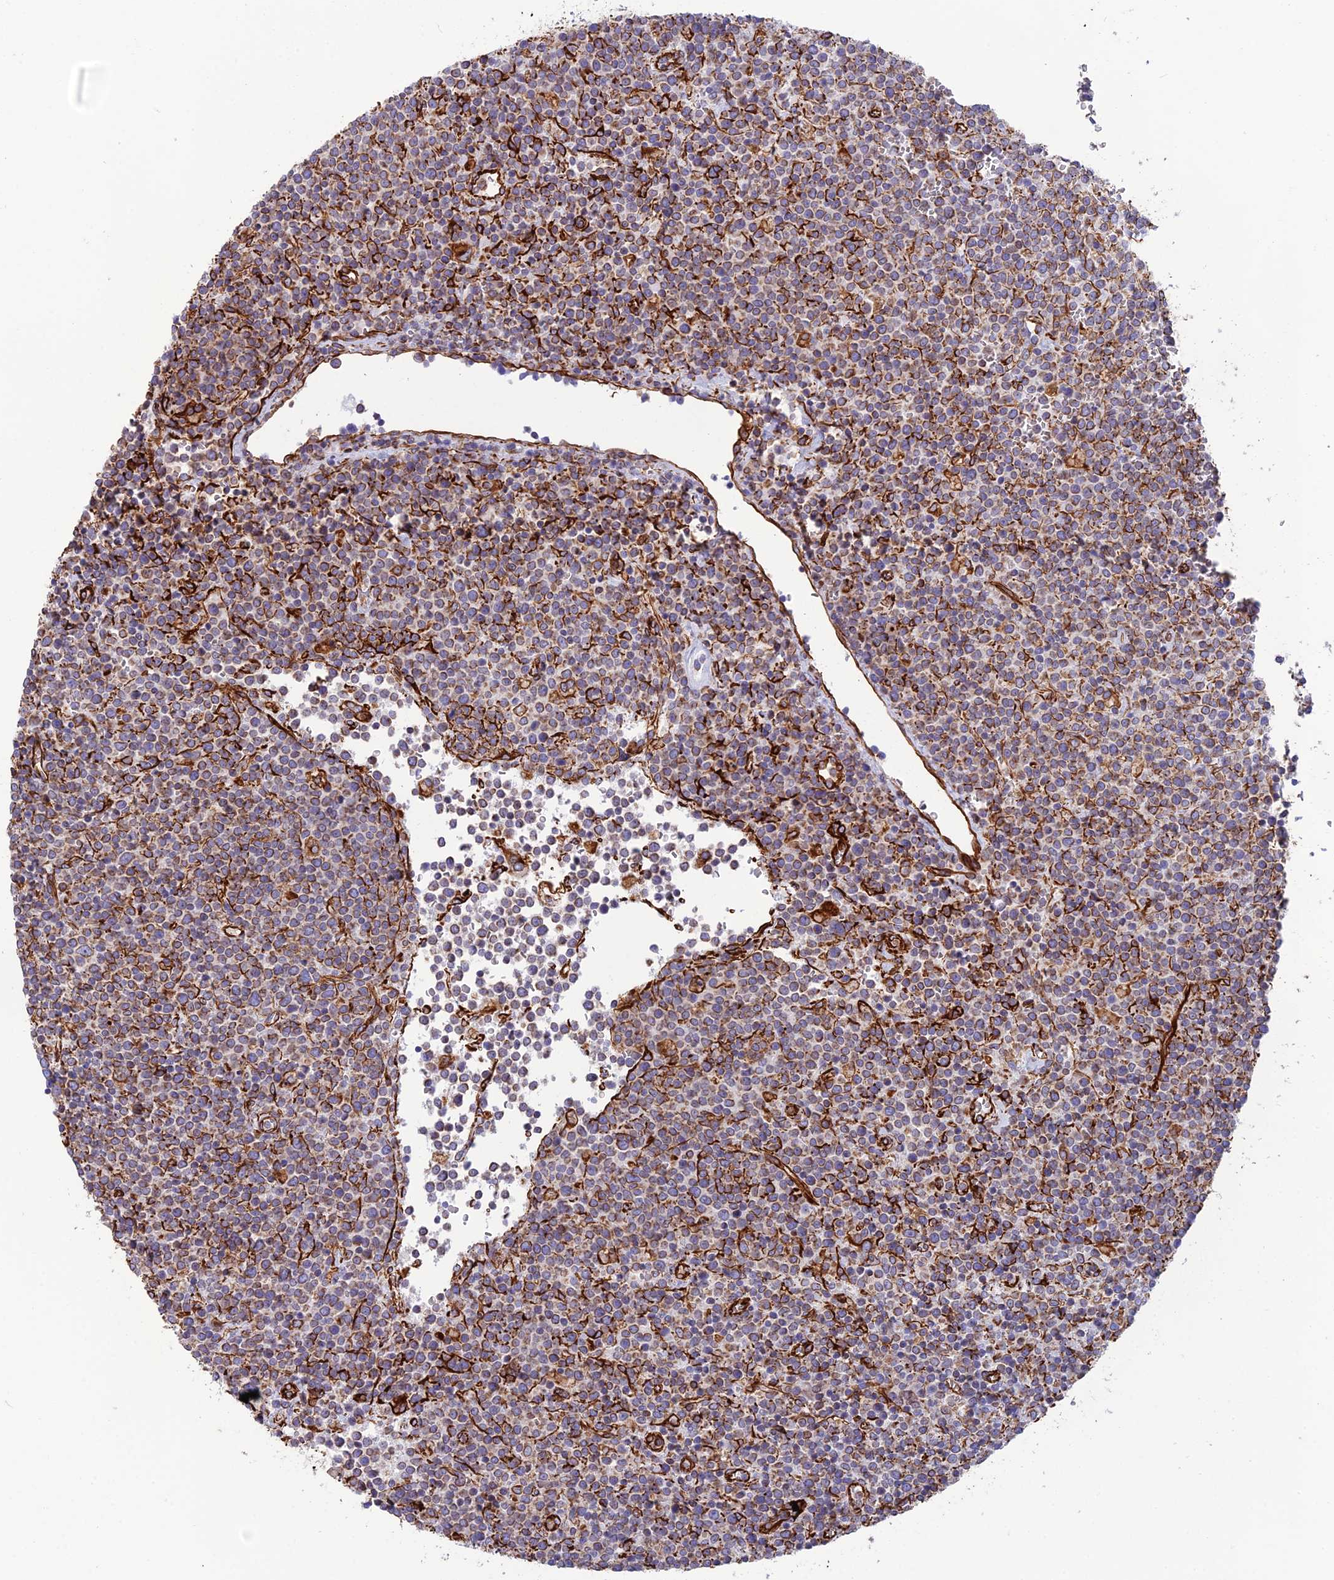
{"staining": {"intensity": "moderate", "quantity": "<25%", "location": "cytoplasmic/membranous"}, "tissue": "lymphoma", "cell_type": "Tumor cells", "image_type": "cancer", "snomed": [{"axis": "morphology", "description": "Malignant lymphoma, non-Hodgkin's type, High grade"}, {"axis": "topography", "description": "Lymph node"}], "caption": "Malignant lymphoma, non-Hodgkin's type (high-grade) stained with a protein marker displays moderate staining in tumor cells.", "gene": "FBXL20", "patient": {"sex": "male", "age": 61}}